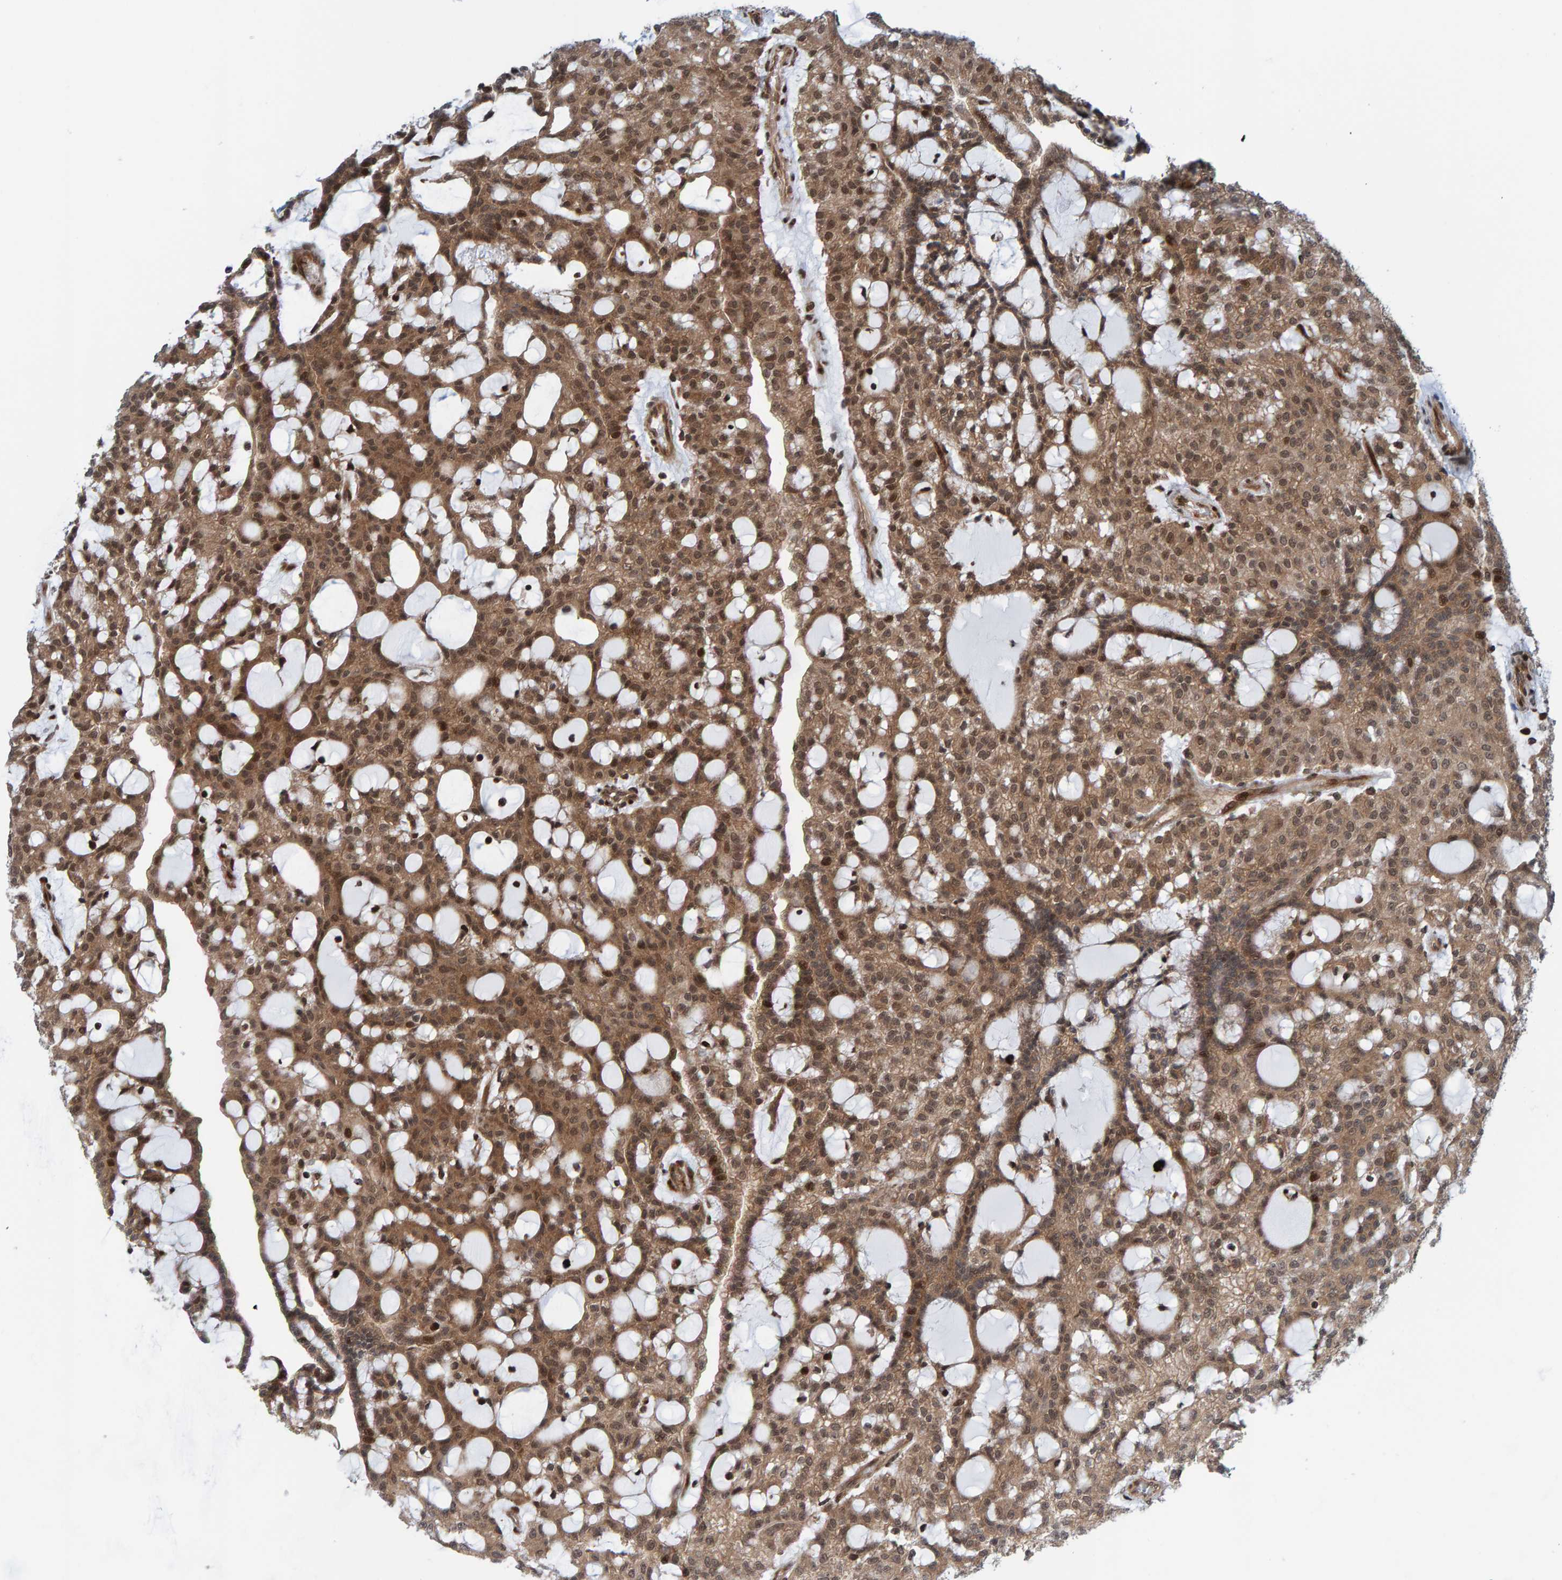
{"staining": {"intensity": "moderate", "quantity": ">75%", "location": "cytoplasmic/membranous,nuclear"}, "tissue": "renal cancer", "cell_type": "Tumor cells", "image_type": "cancer", "snomed": [{"axis": "morphology", "description": "Adenocarcinoma, NOS"}, {"axis": "topography", "description": "Kidney"}], "caption": "Brown immunohistochemical staining in adenocarcinoma (renal) displays moderate cytoplasmic/membranous and nuclear expression in approximately >75% of tumor cells.", "gene": "ZNF366", "patient": {"sex": "male", "age": 63}}